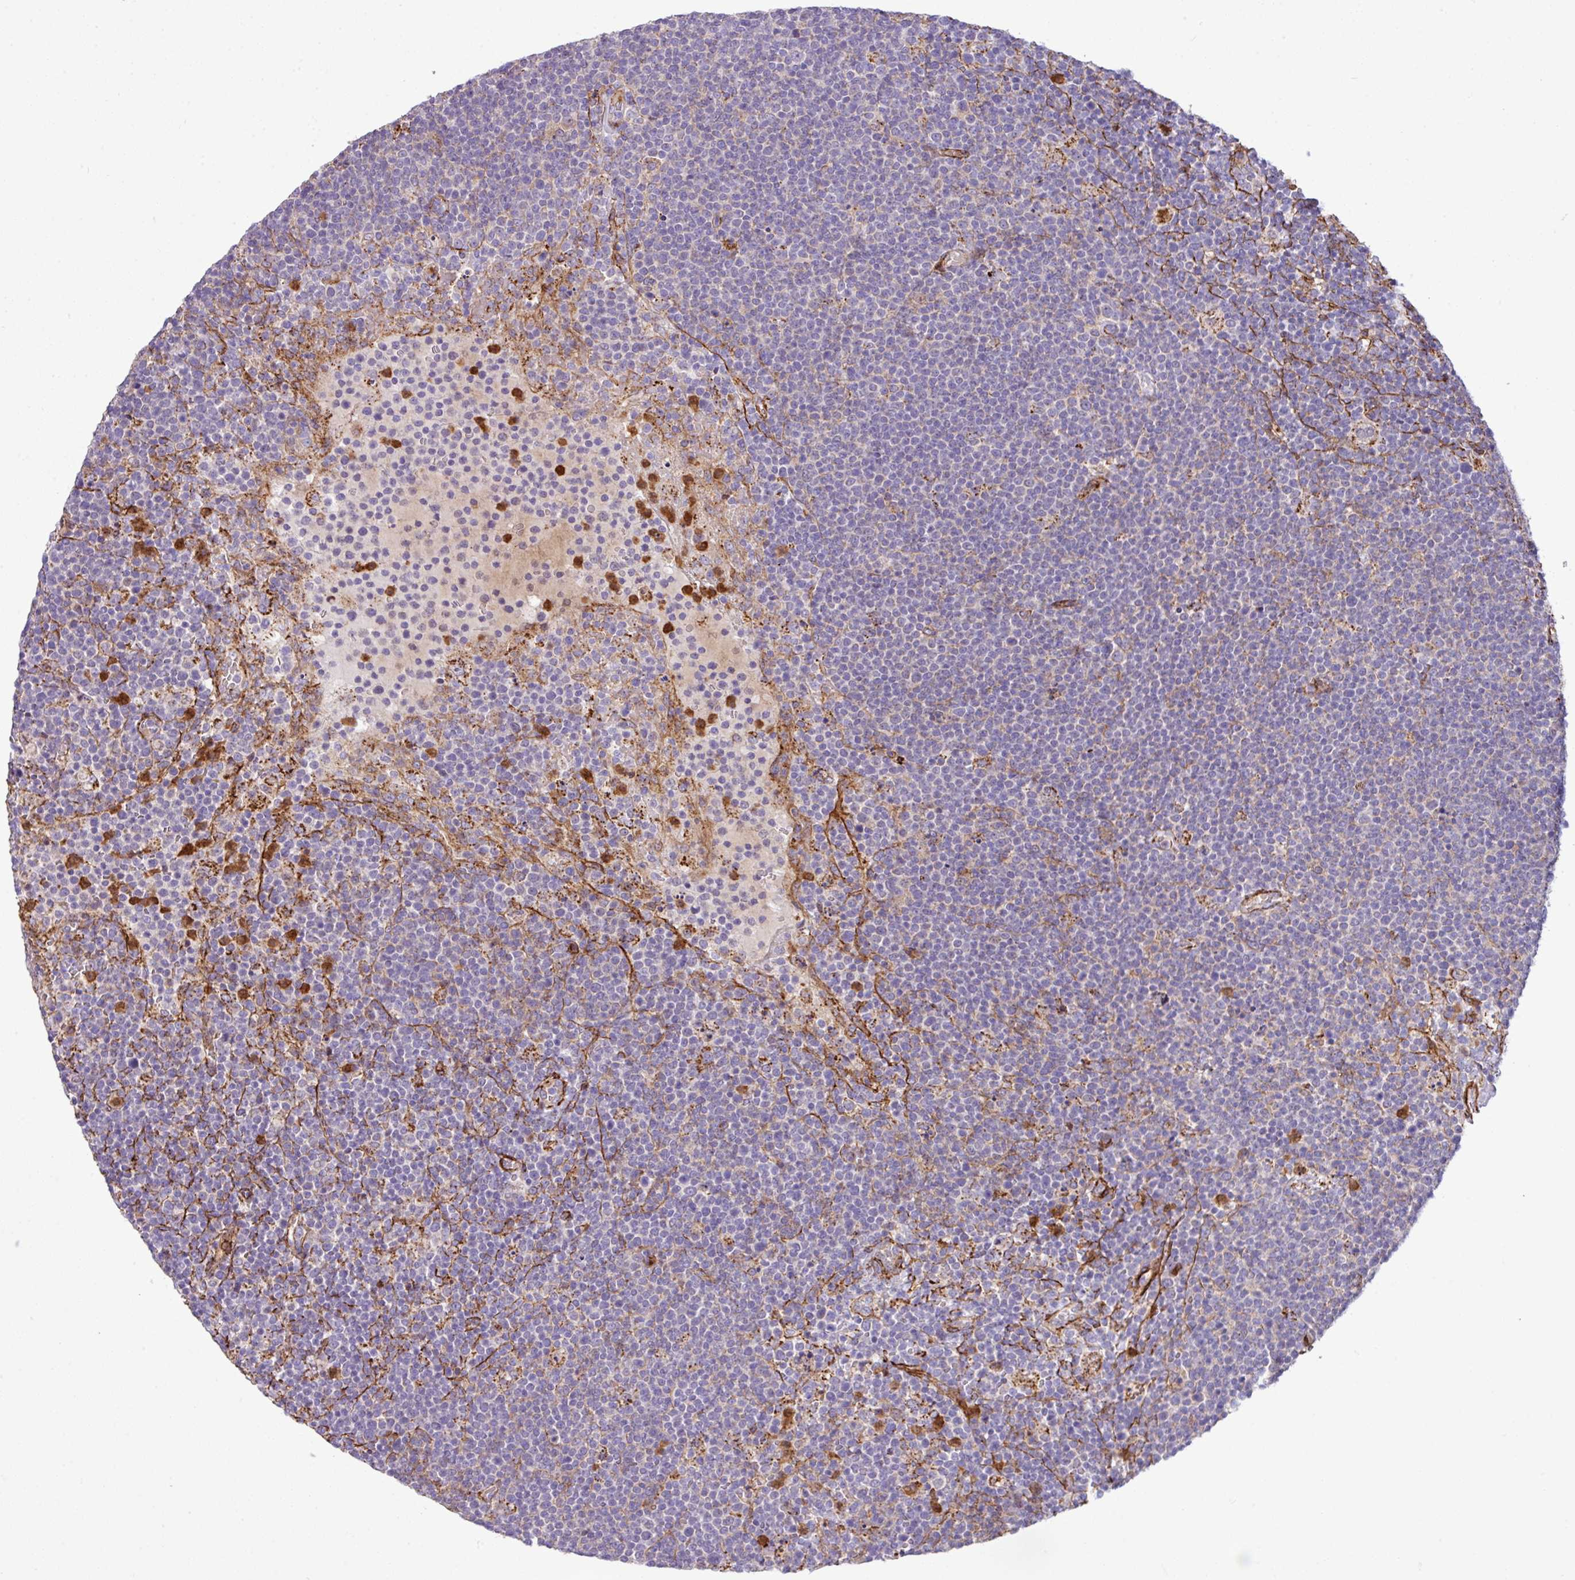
{"staining": {"intensity": "negative", "quantity": "none", "location": "none"}, "tissue": "lymphoma", "cell_type": "Tumor cells", "image_type": "cancer", "snomed": [{"axis": "morphology", "description": "Malignant lymphoma, non-Hodgkin's type, High grade"}, {"axis": "topography", "description": "Lymph node"}], "caption": "This is a photomicrograph of IHC staining of lymphoma, which shows no positivity in tumor cells.", "gene": "FAM47E", "patient": {"sex": "male", "age": 61}}